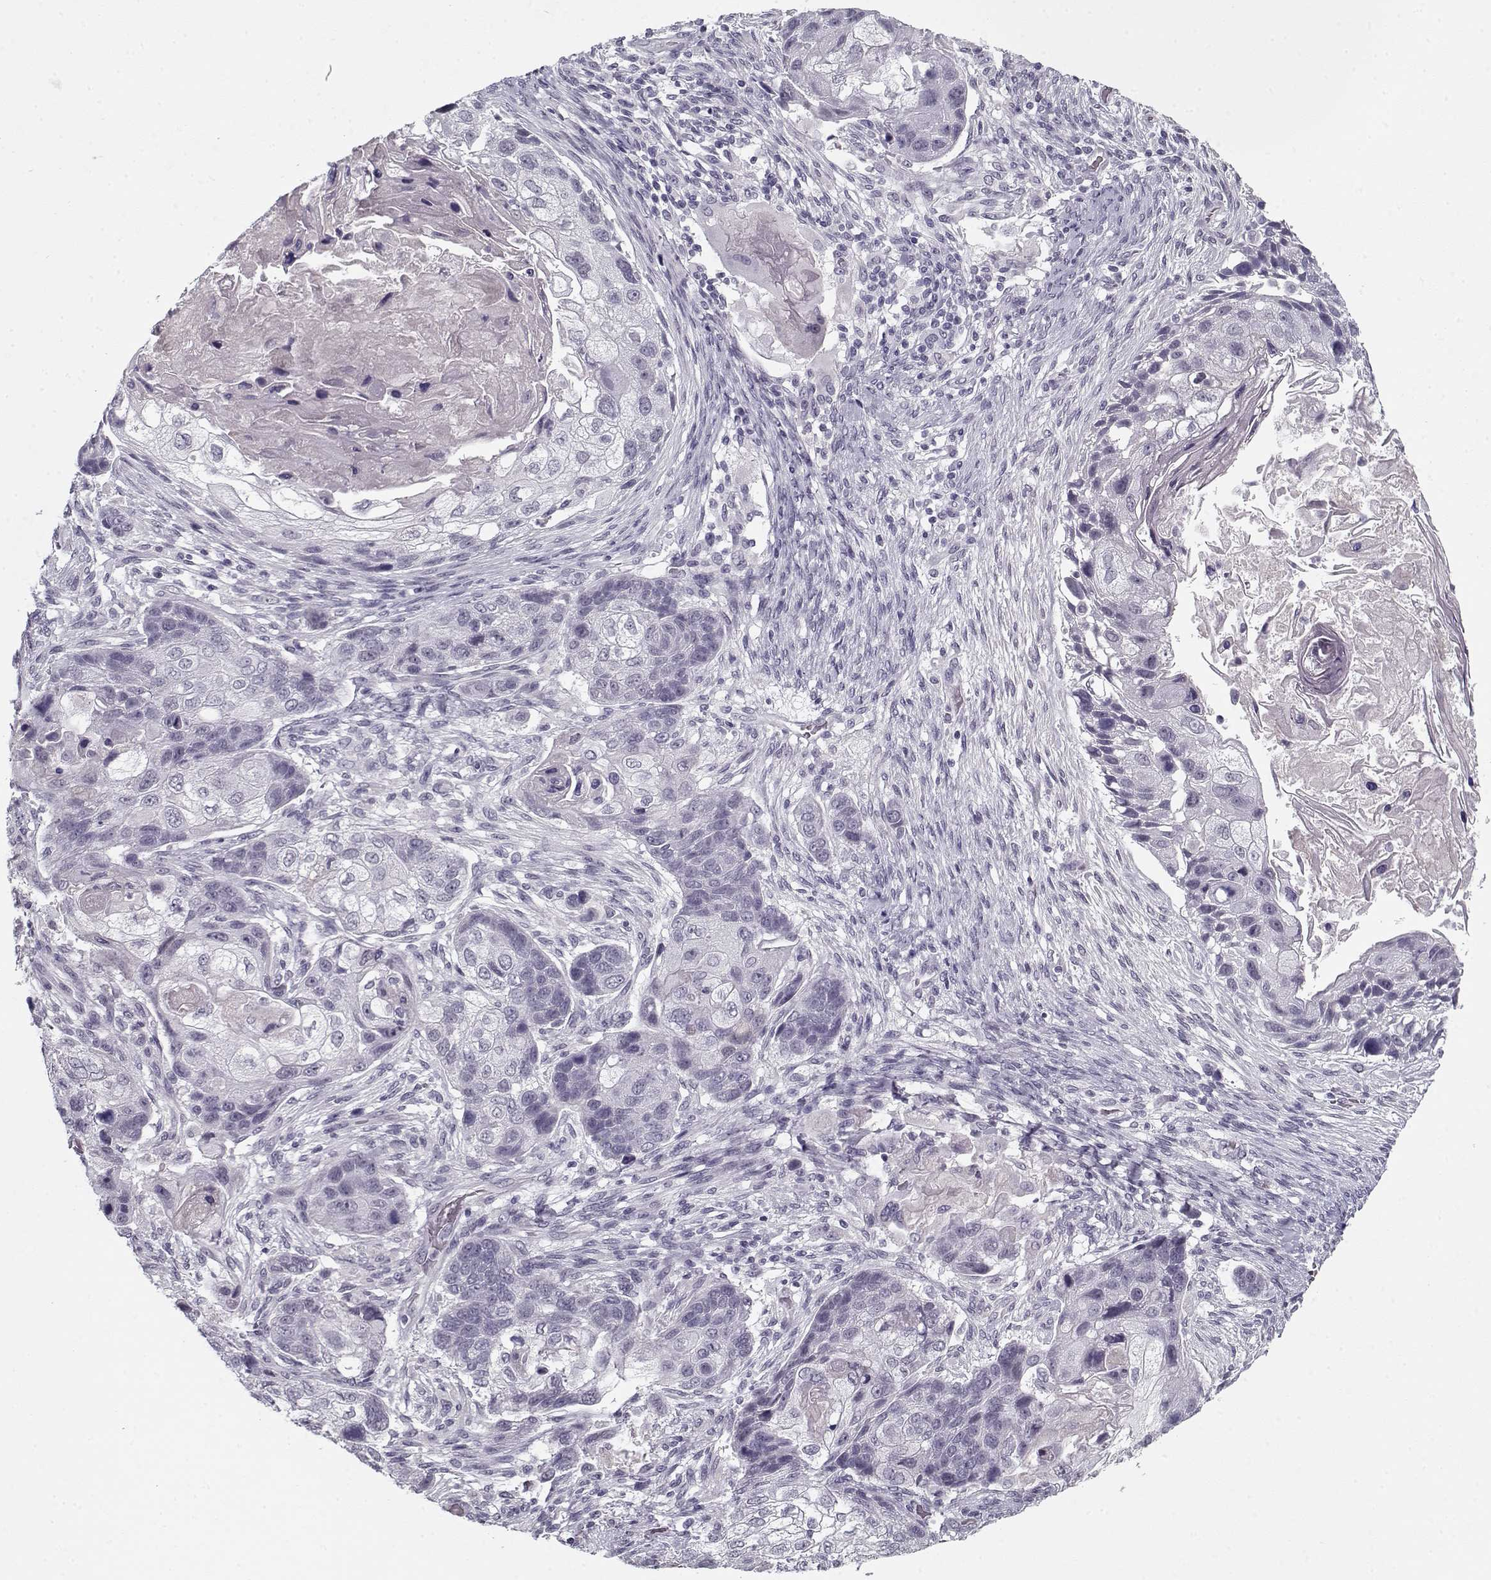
{"staining": {"intensity": "negative", "quantity": "none", "location": "none"}, "tissue": "lung cancer", "cell_type": "Tumor cells", "image_type": "cancer", "snomed": [{"axis": "morphology", "description": "Squamous cell carcinoma, NOS"}, {"axis": "topography", "description": "Lung"}], "caption": "A histopathology image of squamous cell carcinoma (lung) stained for a protein demonstrates no brown staining in tumor cells.", "gene": "SPACA9", "patient": {"sex": "male", "age": 69}}